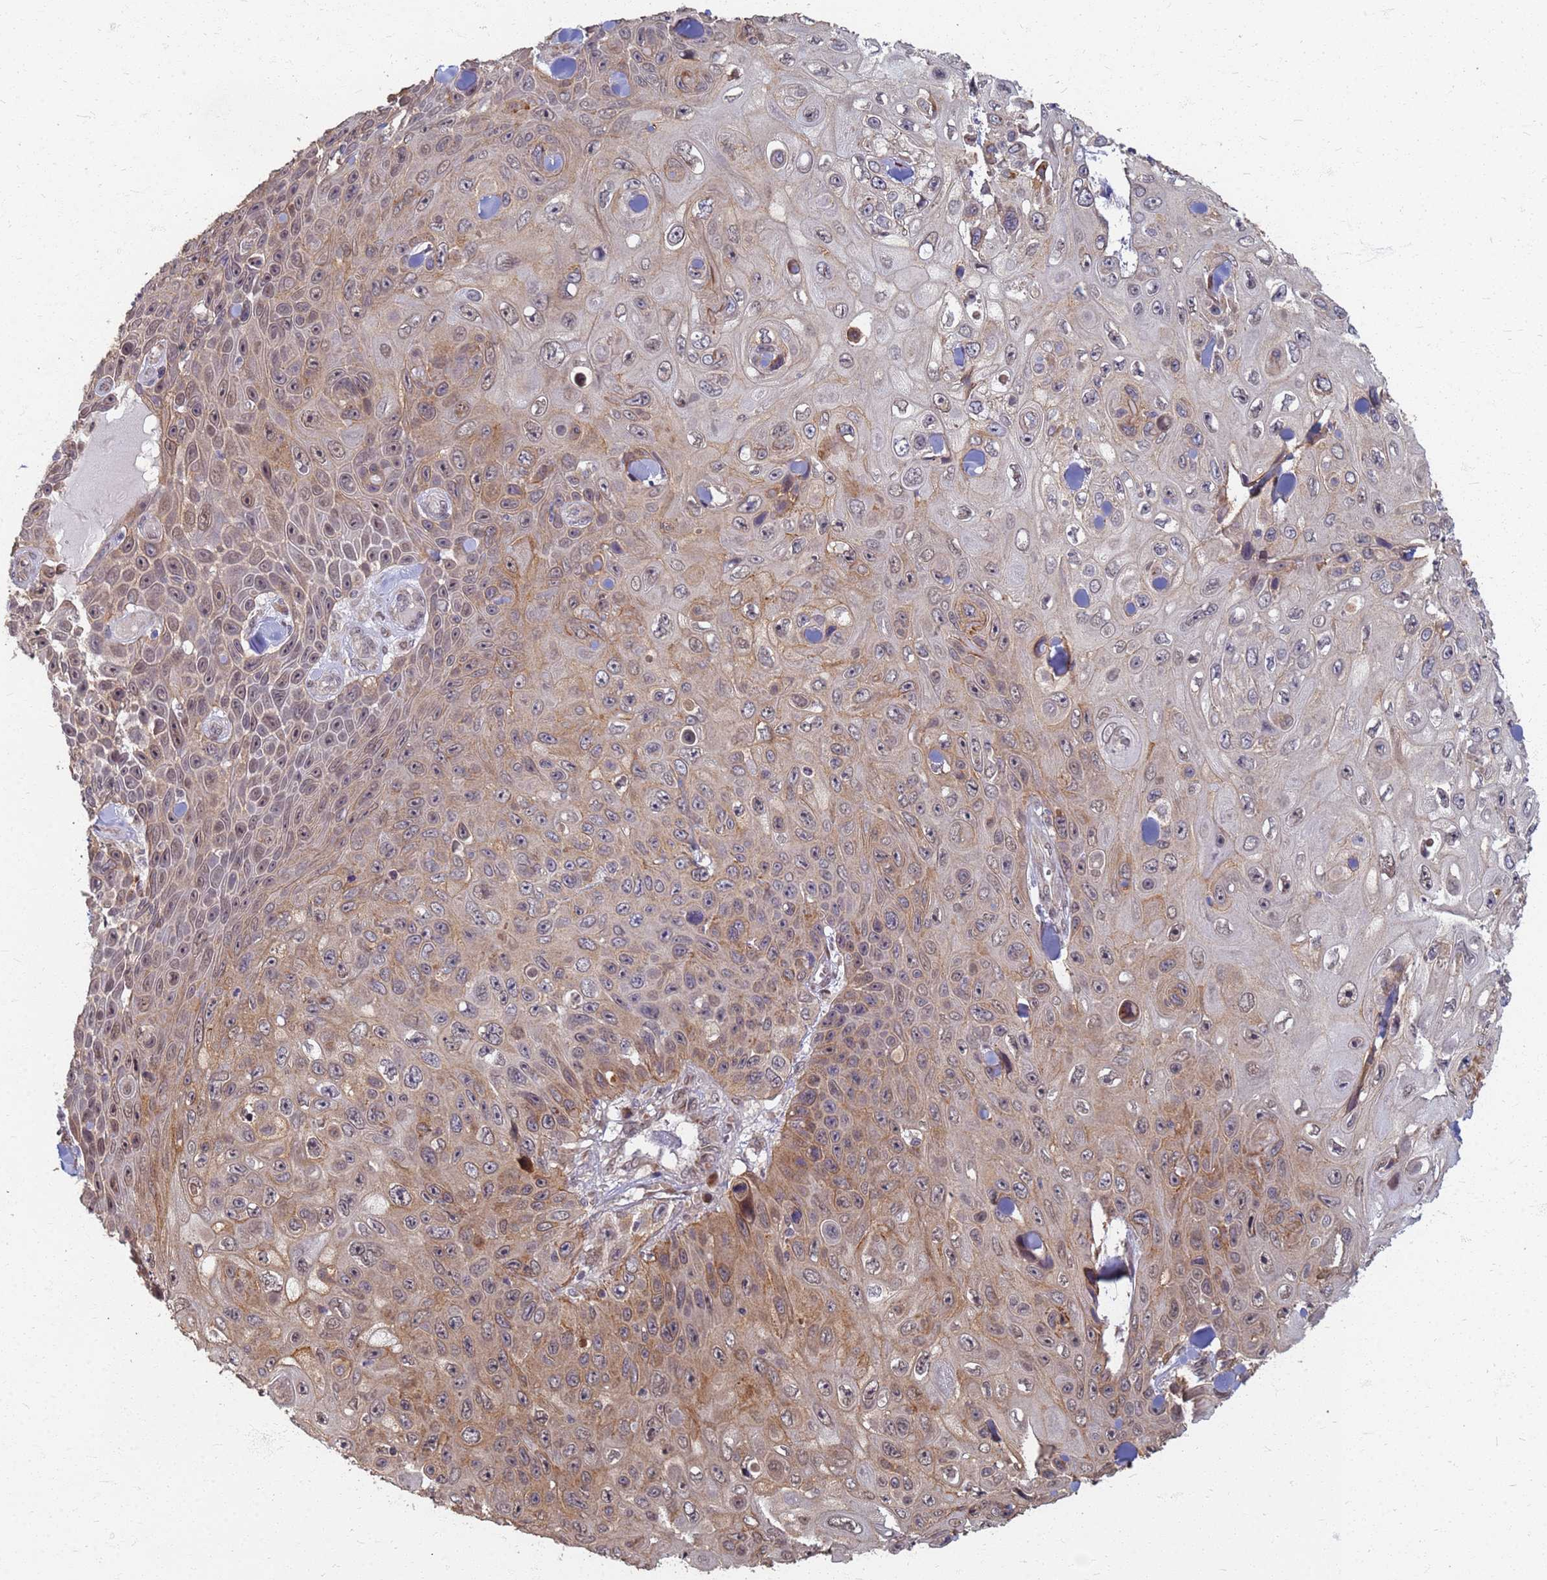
{"staining": {"intensity": "moderate", "quantity": "25%-75%", "location": "cytoplasmic/membranous"}, "tissue": "skin cancer", "cell_type": "Tumor cells", "image_type": "cancer", "snomed": [{"axis": "morphology", "description": "Squamous cell carcinoma, NOS"}, {"axis": "topography", "description": "Skin"}], "caption": "Skin cancer (squamous cell carcinoma) stained for a protein (brown) displays moderate cytoplasmic/membranous positive expression in approximately 25%-75% of tumor cells.", "gene": "ITGB4", "patient": {"sex": "male", "age": 82}}